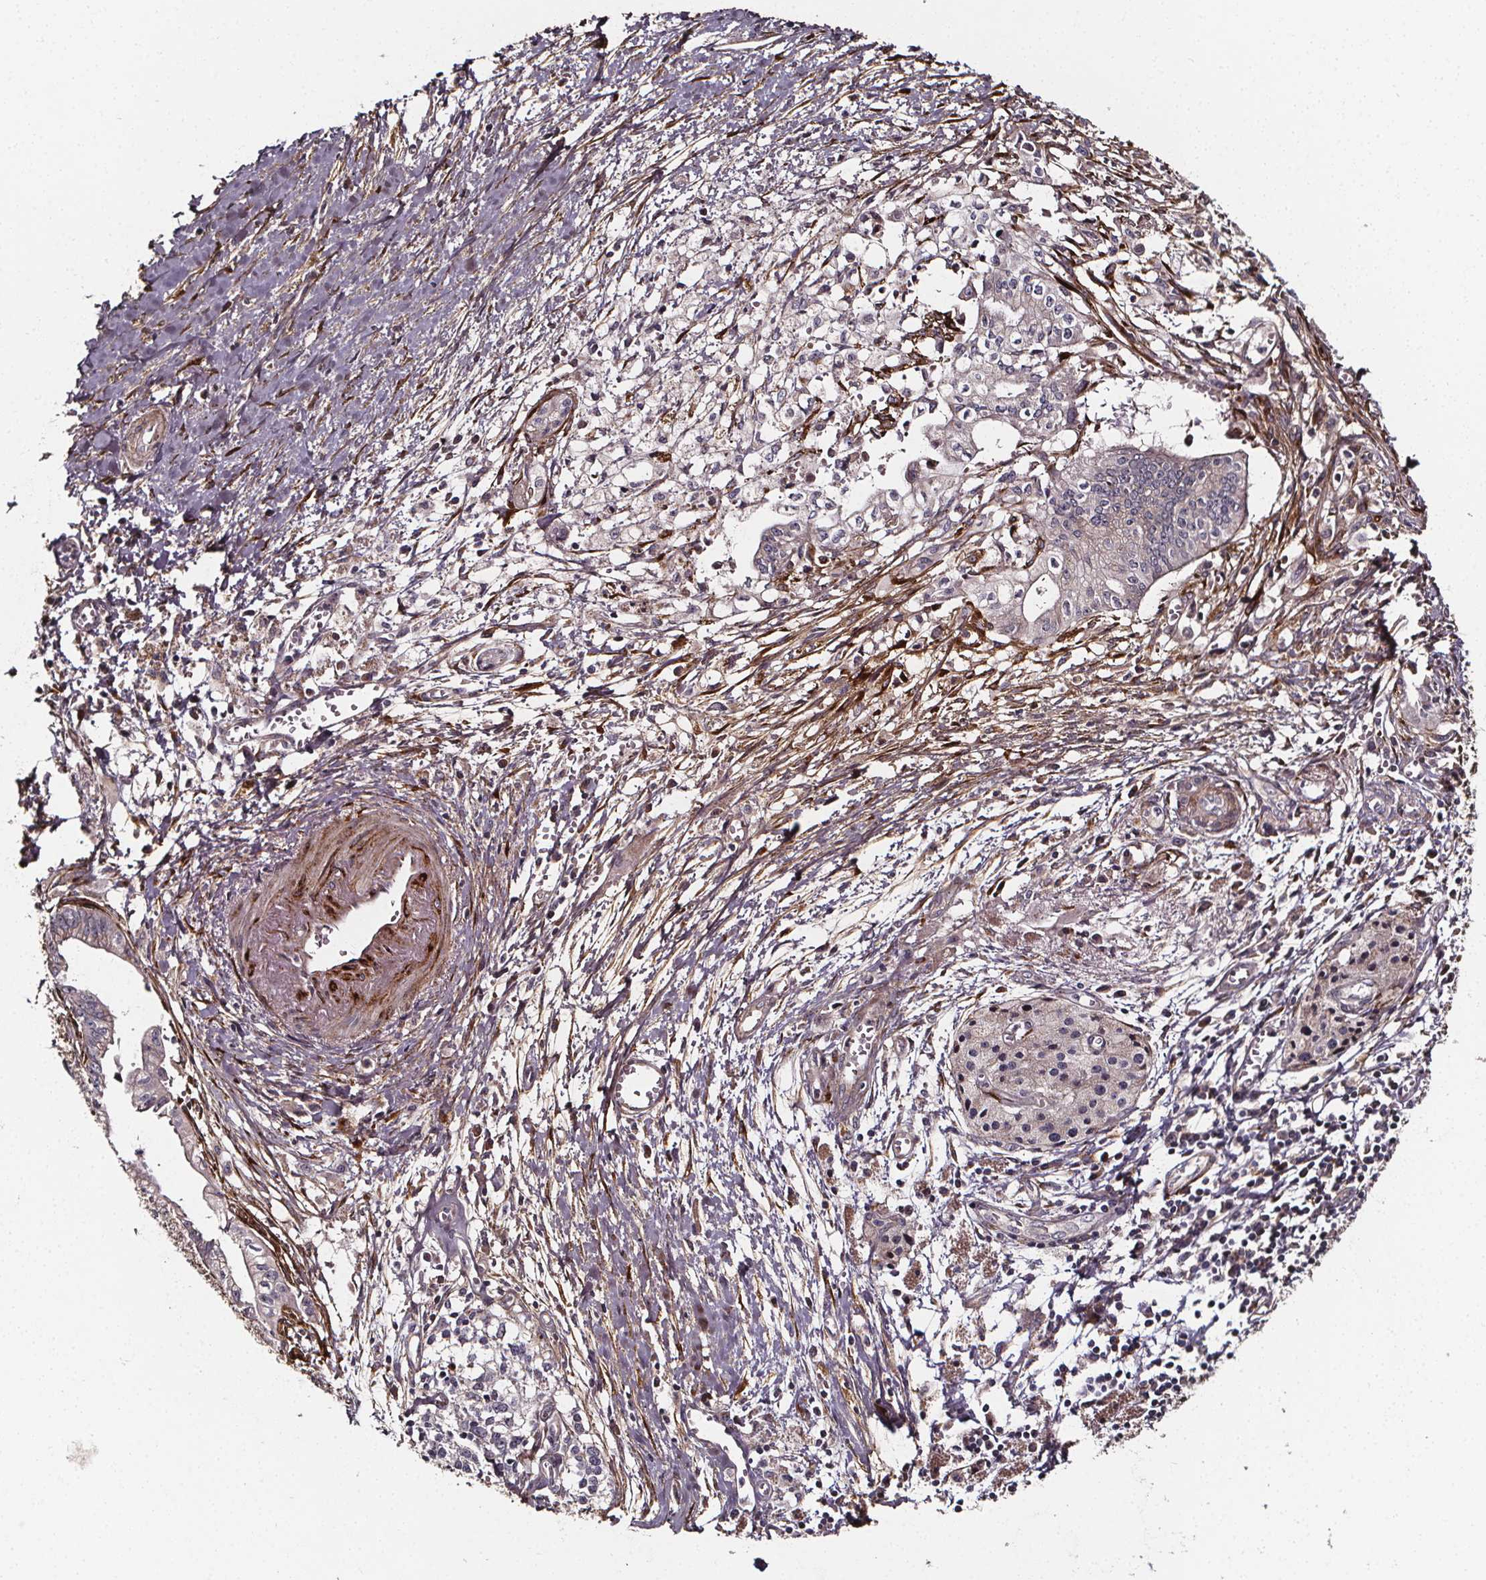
{"staining": {"intensity": "negative", "quantity": "none", "location": "none"}, "tissue": "pancreatic cancer", "cell_type": "Tumor cells", "image_type": "cancer", "snomed": [{"axis": "morphology", "description": "Adenocarcinoma, NOS"}, {"axis": "topography", "description": "Pancreas"}], "caption": "This is an immunohistochemistry image of pancreatic adenocarcinoma. There is no expression in tumor cells.", "gene": "AEBP1", "patient": {"sex": "female", "age": 61}}